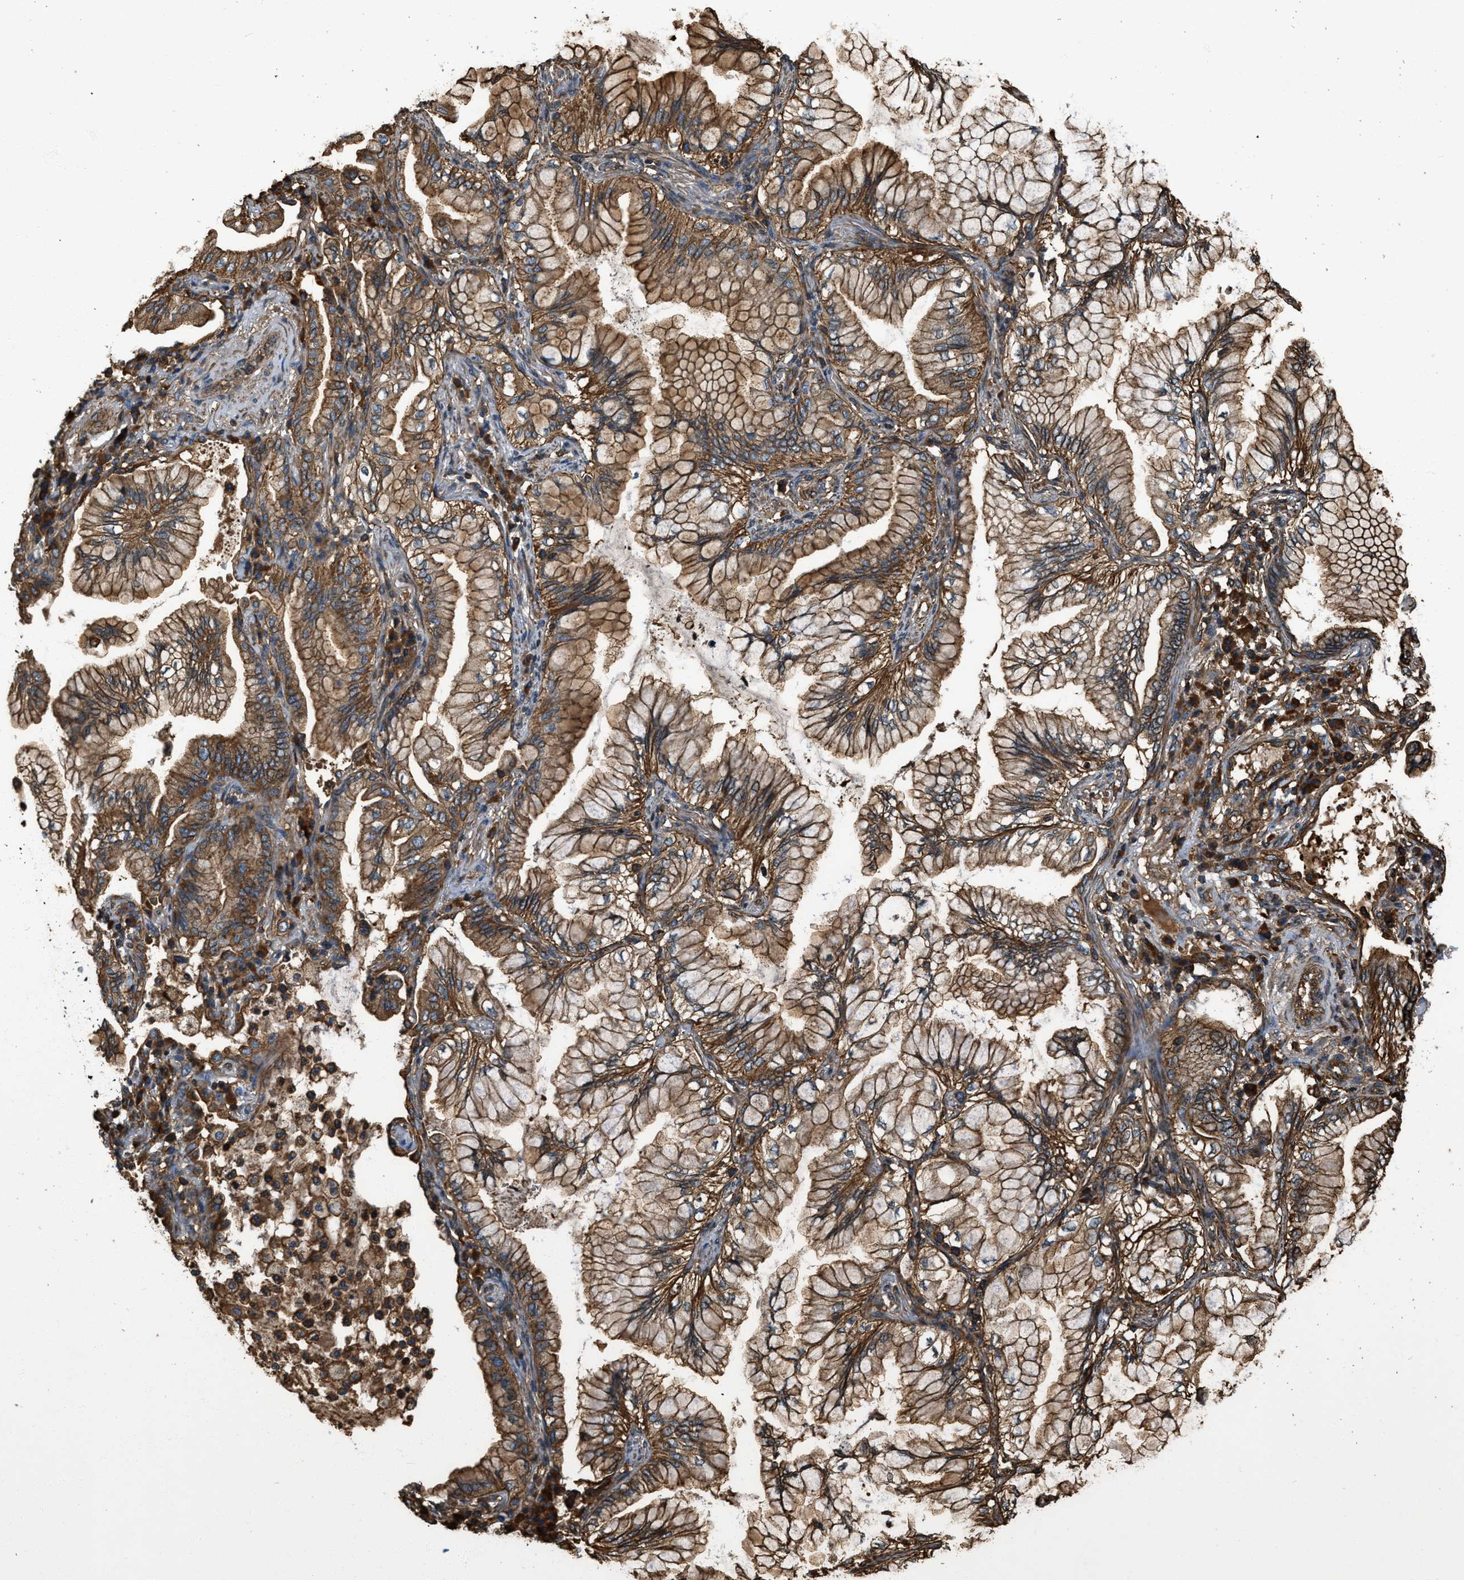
{"staining": {"intensity": "moderate", "quantity": ">75%", "location": "cytoplasmic/membranous"}, "tissue": "lung cancer", "cell_type": "Tumor cells", "image_type": "cancer", "snomed": [{"axis": "morphology", "description": "Adenocarcinoma, NOS"}, {"axis": "topography", "description": "Lung"}], "caption": "Immunohistochemistry (IHC) of human lung cancer exhibits medium levels of moderate cytoplasmic/membranous staining in approximately >75% of tumor cells. The protein is shown in brown color, while the nuclei are stained blue.", "gene": "YARS1", "patient": {"sex": "female", "age": 70}}